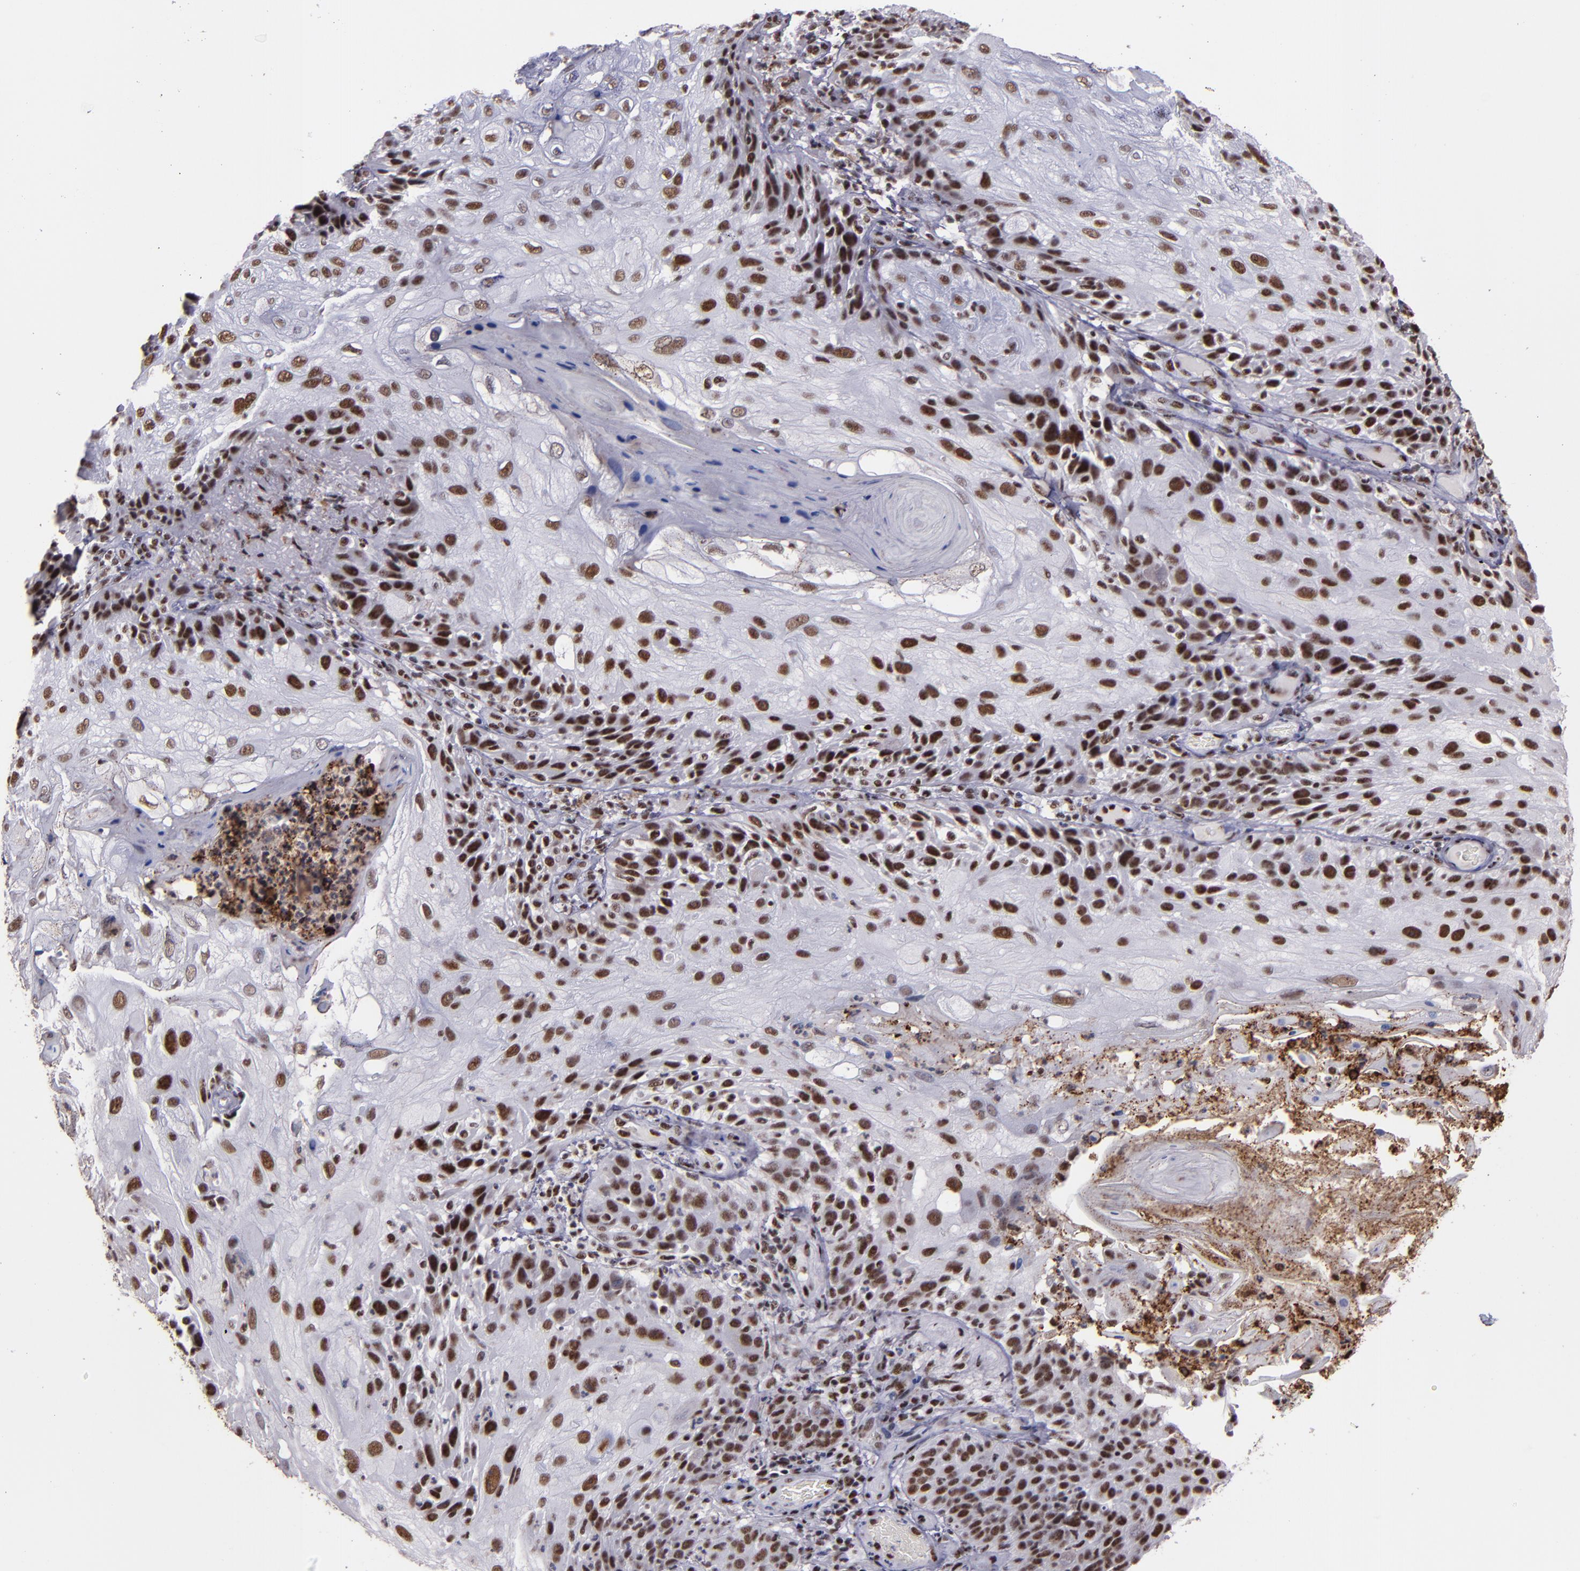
{"staining": {"intensity": "strong", "quantity": ">75%", "location": "nuclear"}, "tissue": "skin cancer", "cell_type": "Tumor cells", "image_type": "cancer", "snomed": [{"axis": "morphology", "description": "Normal tissue, NOS"}, {"axis": "morphology", "description": "Squamous cell carcinoma, NOS"}, {"axis": "topography", "description": "Skin"}], "caption": "IHC image of neoplastic tissue: skin cancer (squamous cell carcinoma) stained using immunohistochemistry shows high levels of strong protein expression localized specifically in the nuclear of tumor cells, appearing as a nuclear brown color.", "gene": "PPP4R3A", "patient": {"sex": "female", "age": 83}}